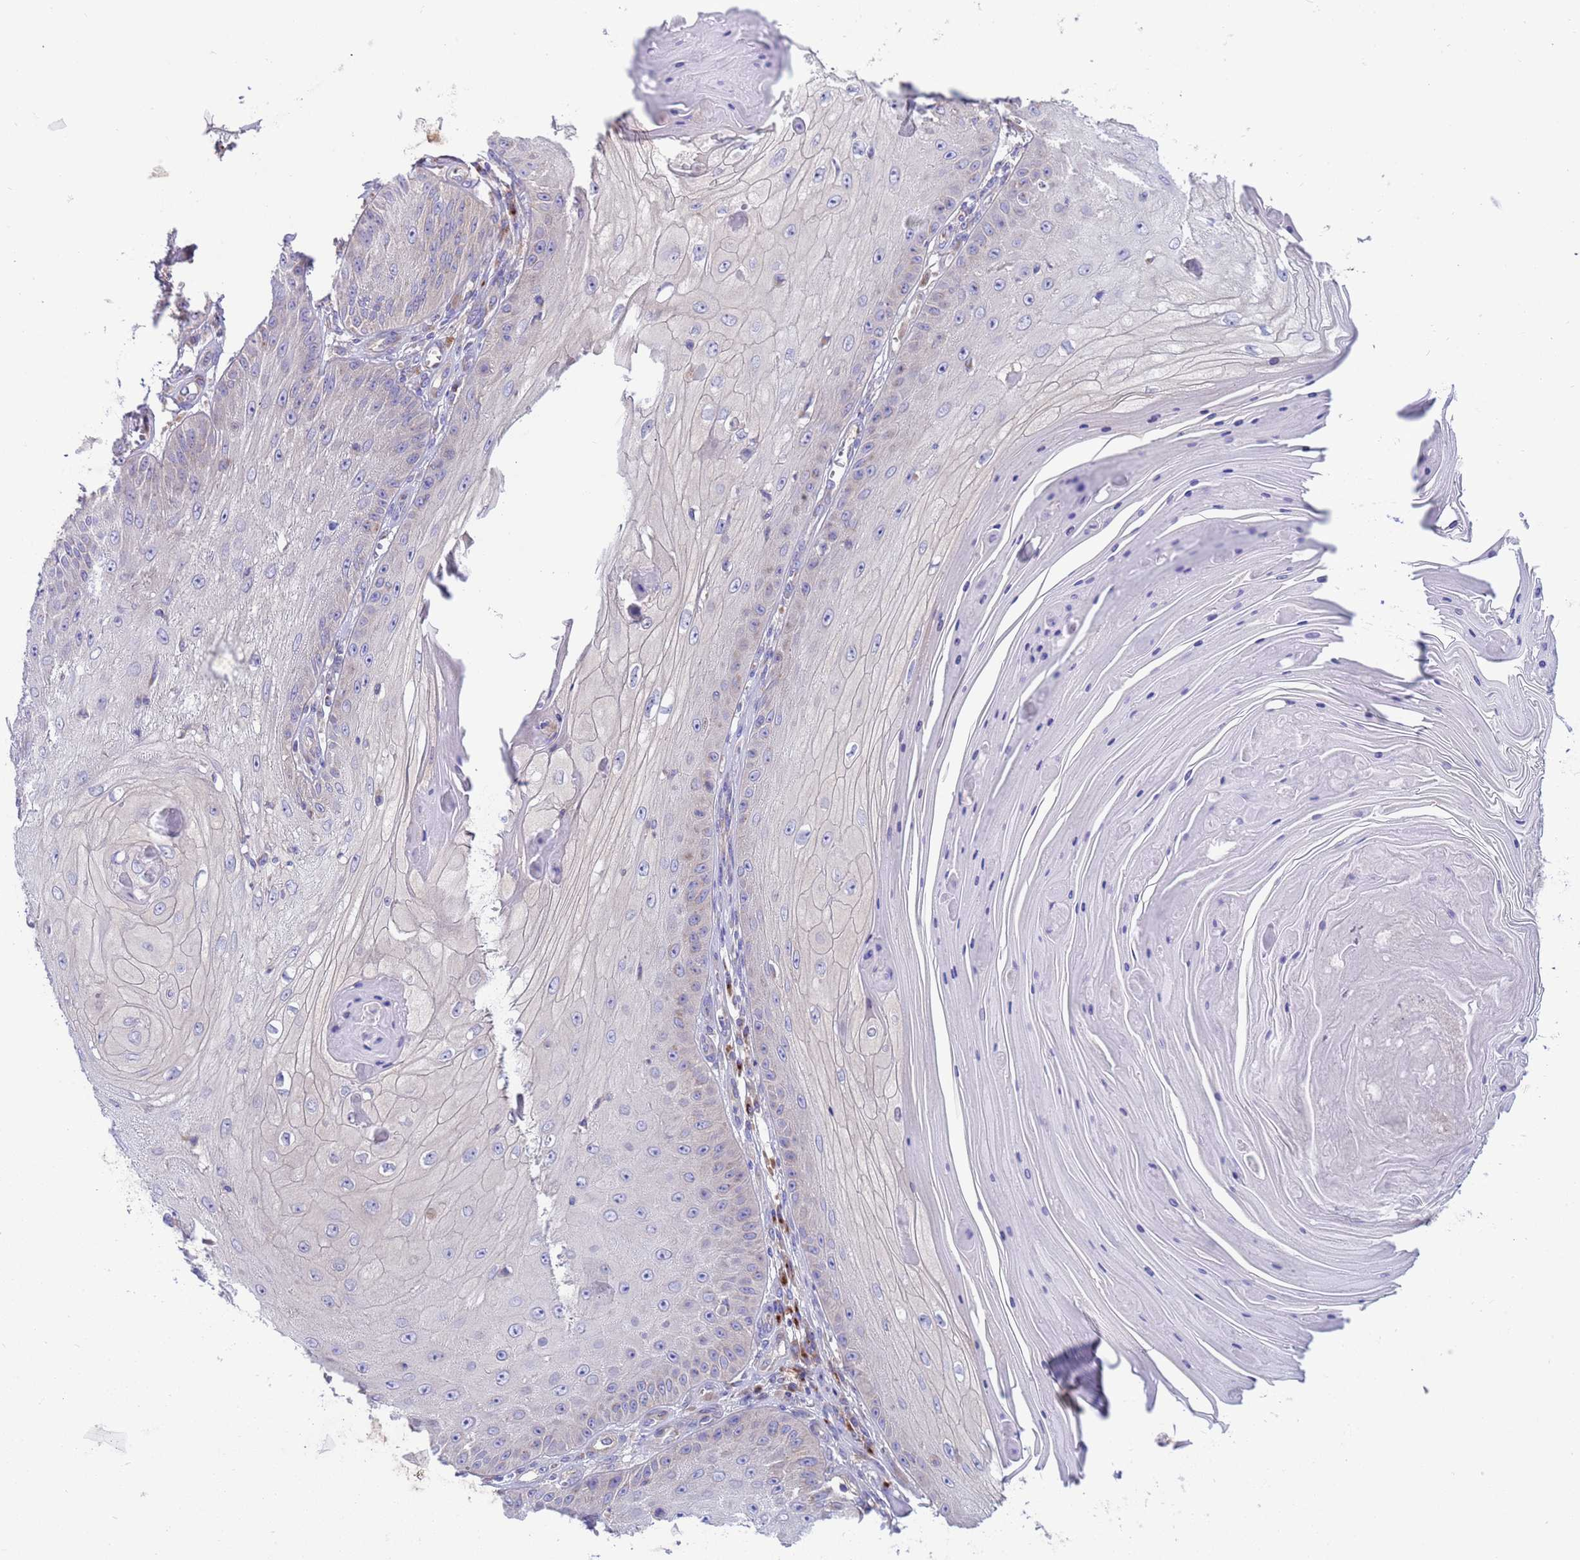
{"staining": {"intensity": "negative", "quantity": "none", "location": "none"}, "tissue": "skin cancer", "cell_type": "Tumor cells", "image_type": "cancer", "snomed": [{"axis": "morphology", "description": "Squamous cell carcinoma, NOS"}, {"axis": "topography", "description": "Skin"}], "caption": "Tumor cells are negative for brown protein staining in squamous cell carcinoma (skin).", "gene": "ANAPC1", "patient": {"sex": "male", "age": 70}}